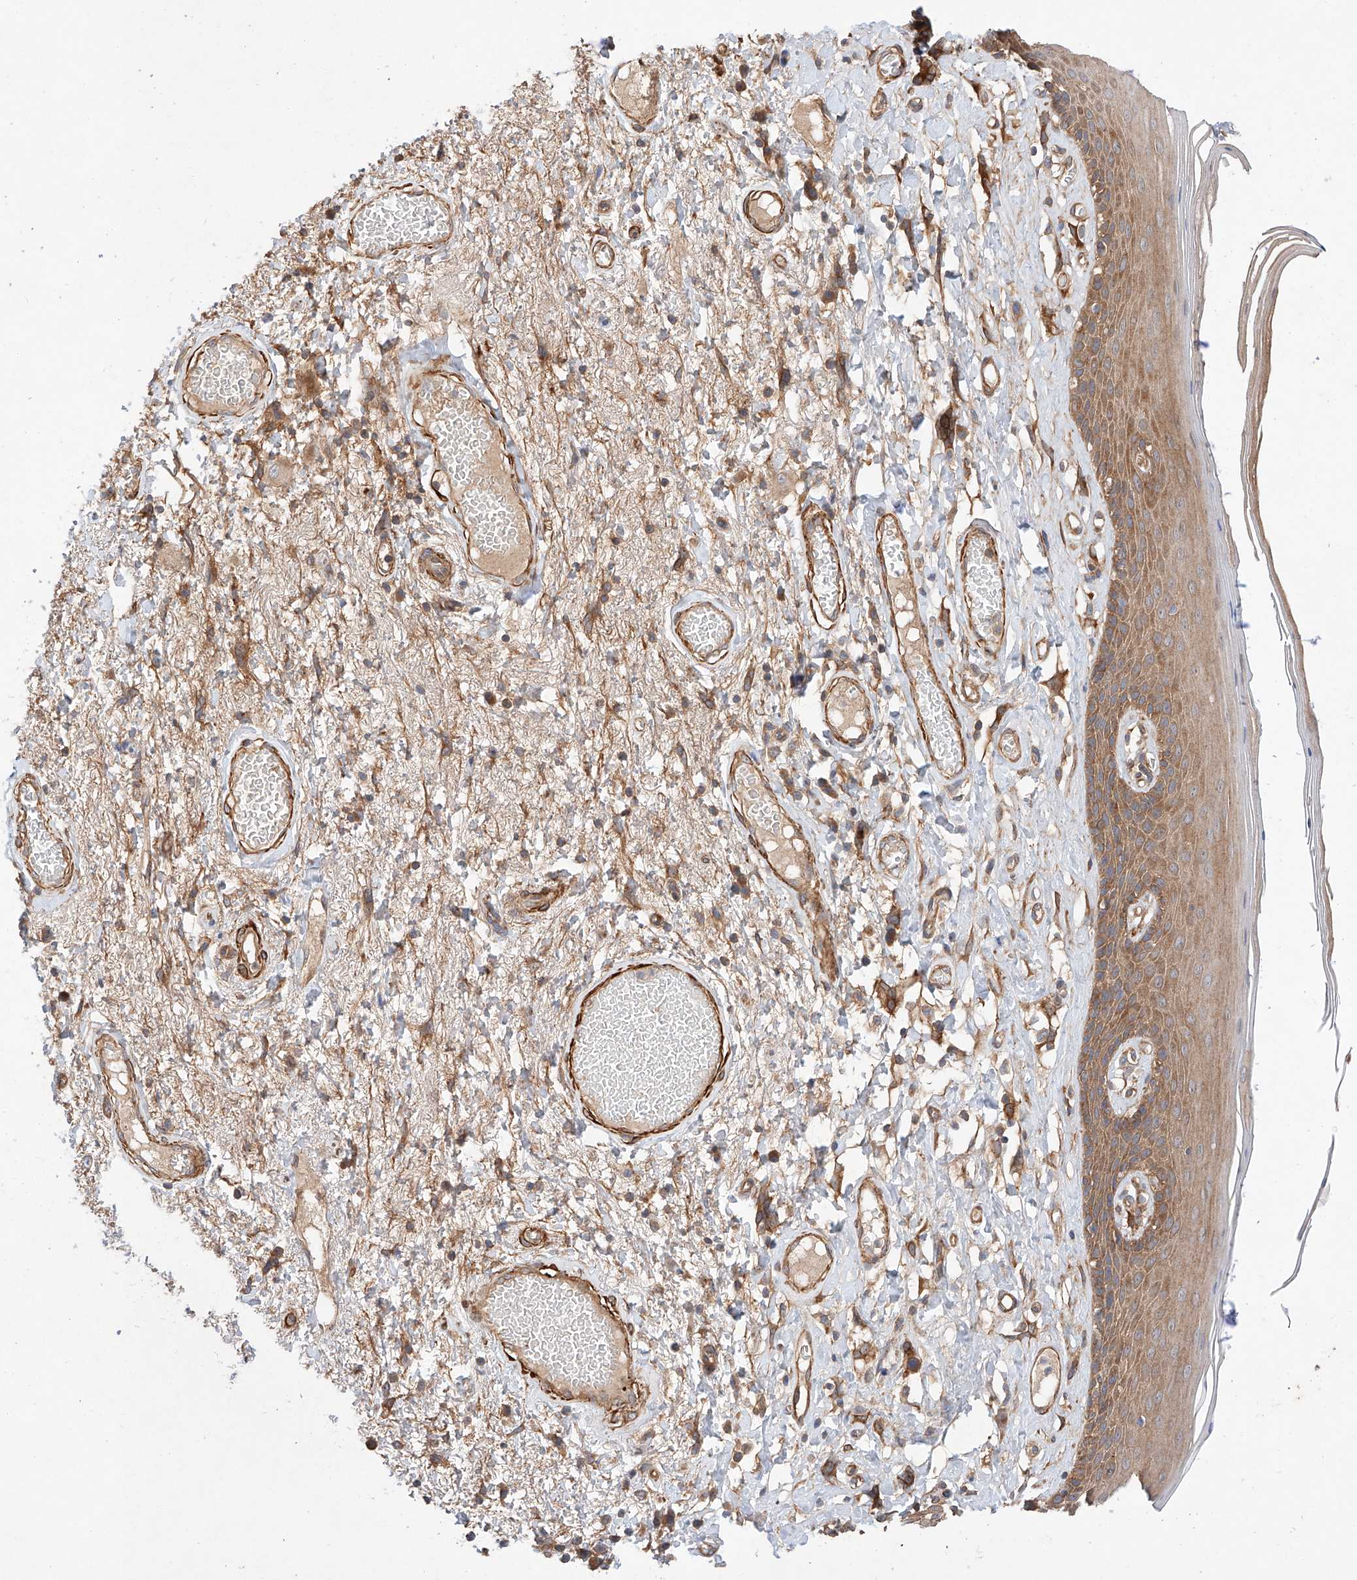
{"staining": {"intensity": "moderate", "quantity": ">75%", "location": "cytoplasmic/membranous"}, "tissue": "skin", "cell_type": "Epidermal cells", "image_type": "normal", "snomed": [{"axis": "morphology", "description": "Normal tissue, NOS"}, {"axis": "topography", "description": "Anal"}], "caption": "Immunohistochemical staining of unremarkable human skin reveals >75% levels of moderate cytoplasmic/membranous protein expression in about >75% of epidermal cells.", "gene": "RAB23", "patient": {"sex": "male", "age": 69}}